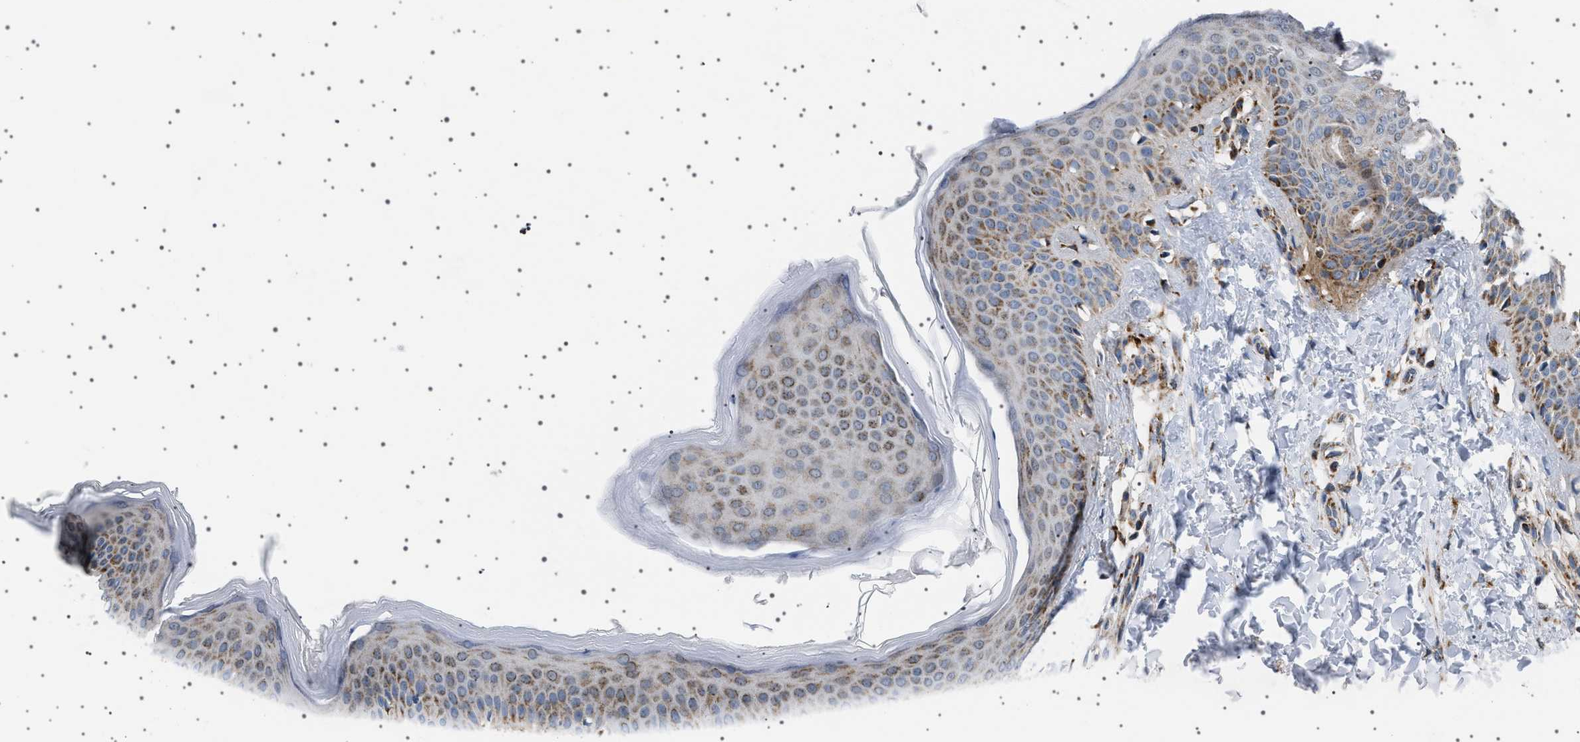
{"staining": {"intensity": "negative", "quantity": "none", "location": "none"}, "tissue": "skin", "cell_type": "Fibroblasts", "image_type": "normal", "snomed": [{"axis": "morphology", "description": "Normal tissue, NOS"}, {"axis": "topography", "description": "Skin"}], "caption": "The photomicrograph displays no staining of fibroblasts in unremarkable skin. The staining was performed using DAB (3,3'-diaminobenzidine) to visualize the protein expression in brown, while the nuclei were stained in blue with hematoxylin (Magnification: 20x).", "gene": "UBXN8", "patient": {"sex": "female", "age": 17}}